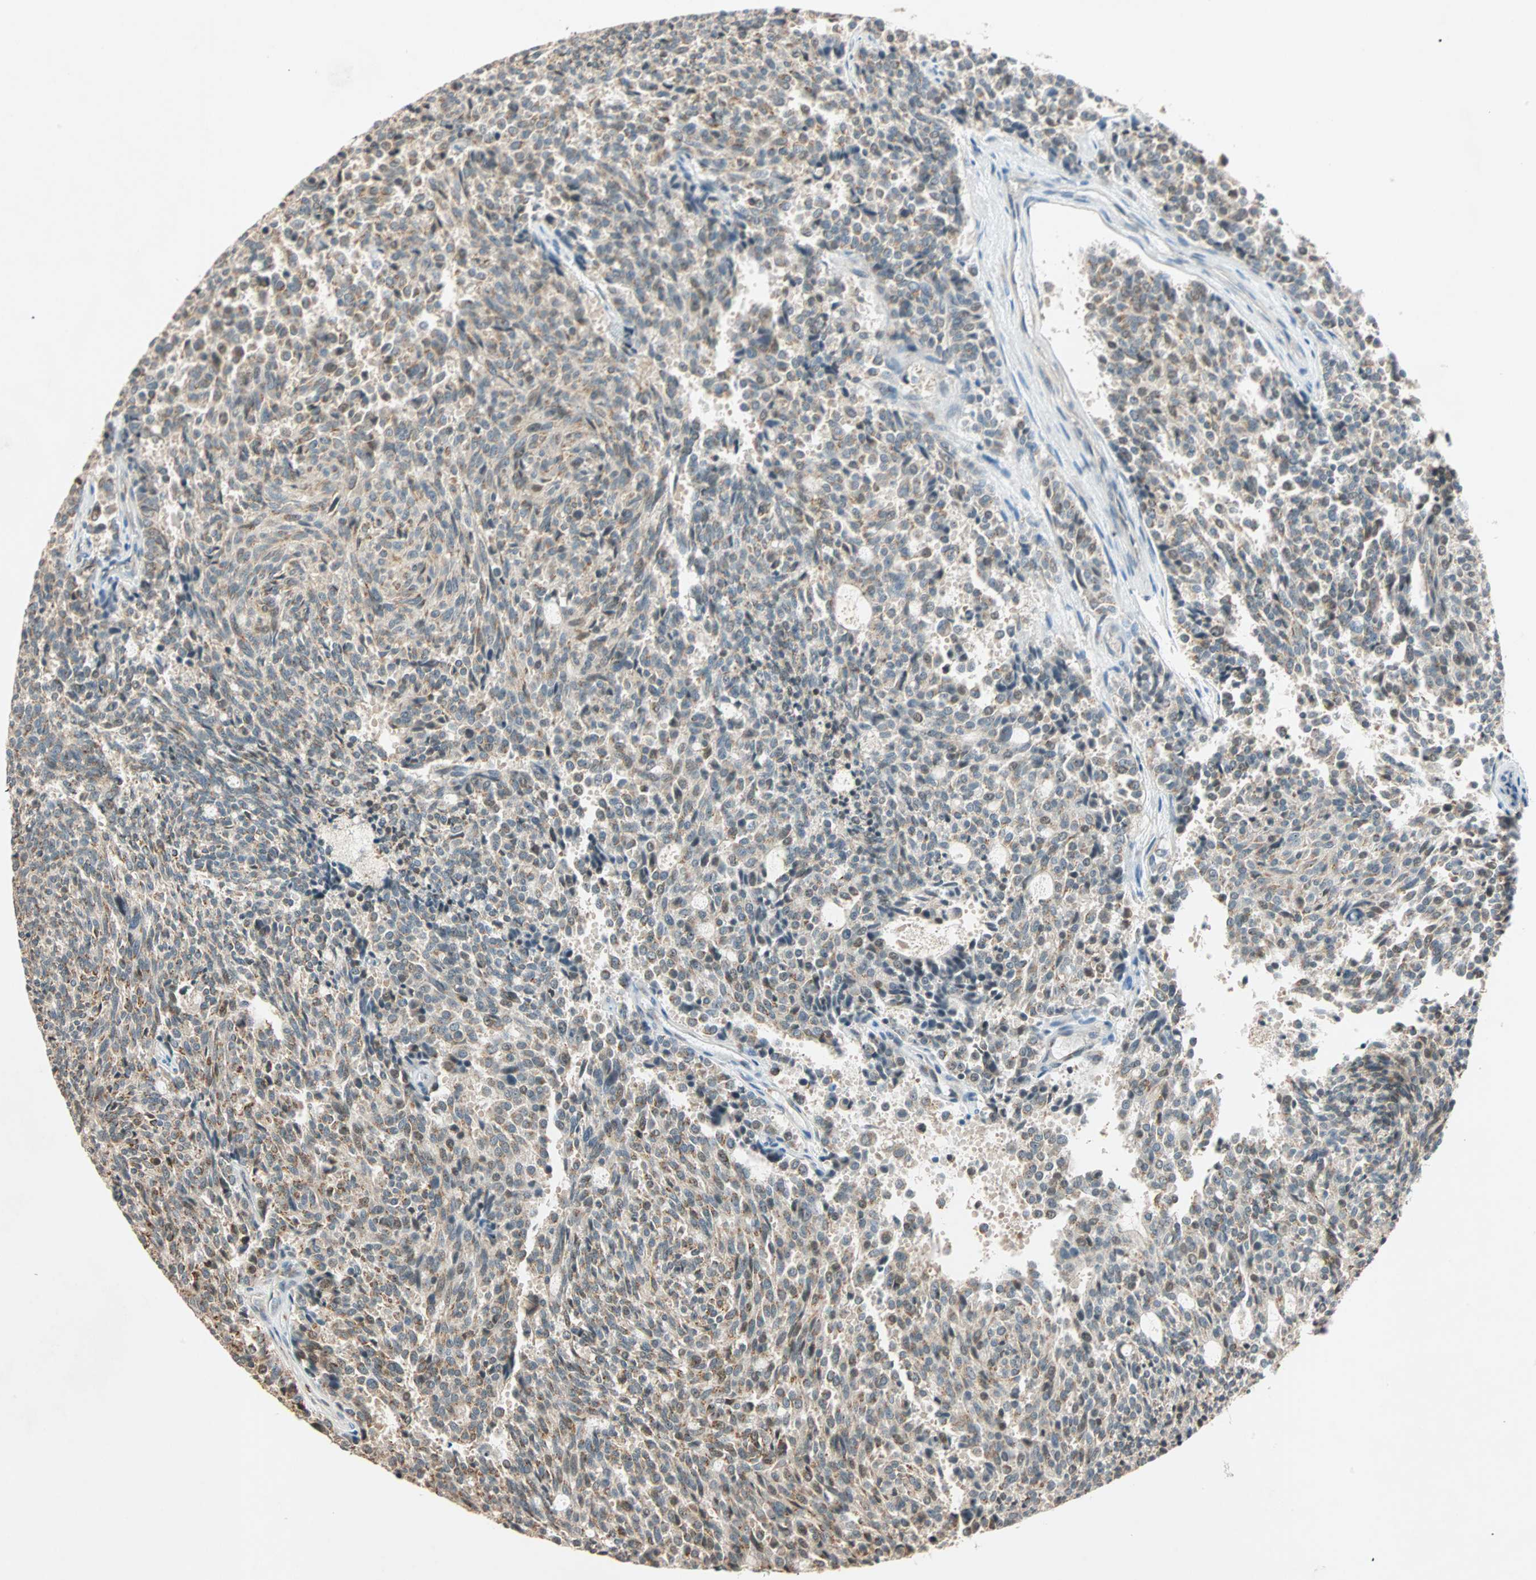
{"staining": {"intensity": "weak", "quantity": "25%-75%", "location": "cytoplasmic/membranous"}, "tissue": "carcinoid", "cell_type": "Tumor cells", "image_type": "cancer", "snomed": [{"axis": "morphology", "description": "Carcinoid, malignant, NOS"}, {"axis": "topography", "description": "Pancreas"}], "caption": "Immunohistochemical staining of carcinoid displays low levels of weak cytoplasmic/membranous protein positivity in about 25%-75% of tumor cells.", "gene": "PRDM2", "patient": {"sex": "female", "age": 54}}